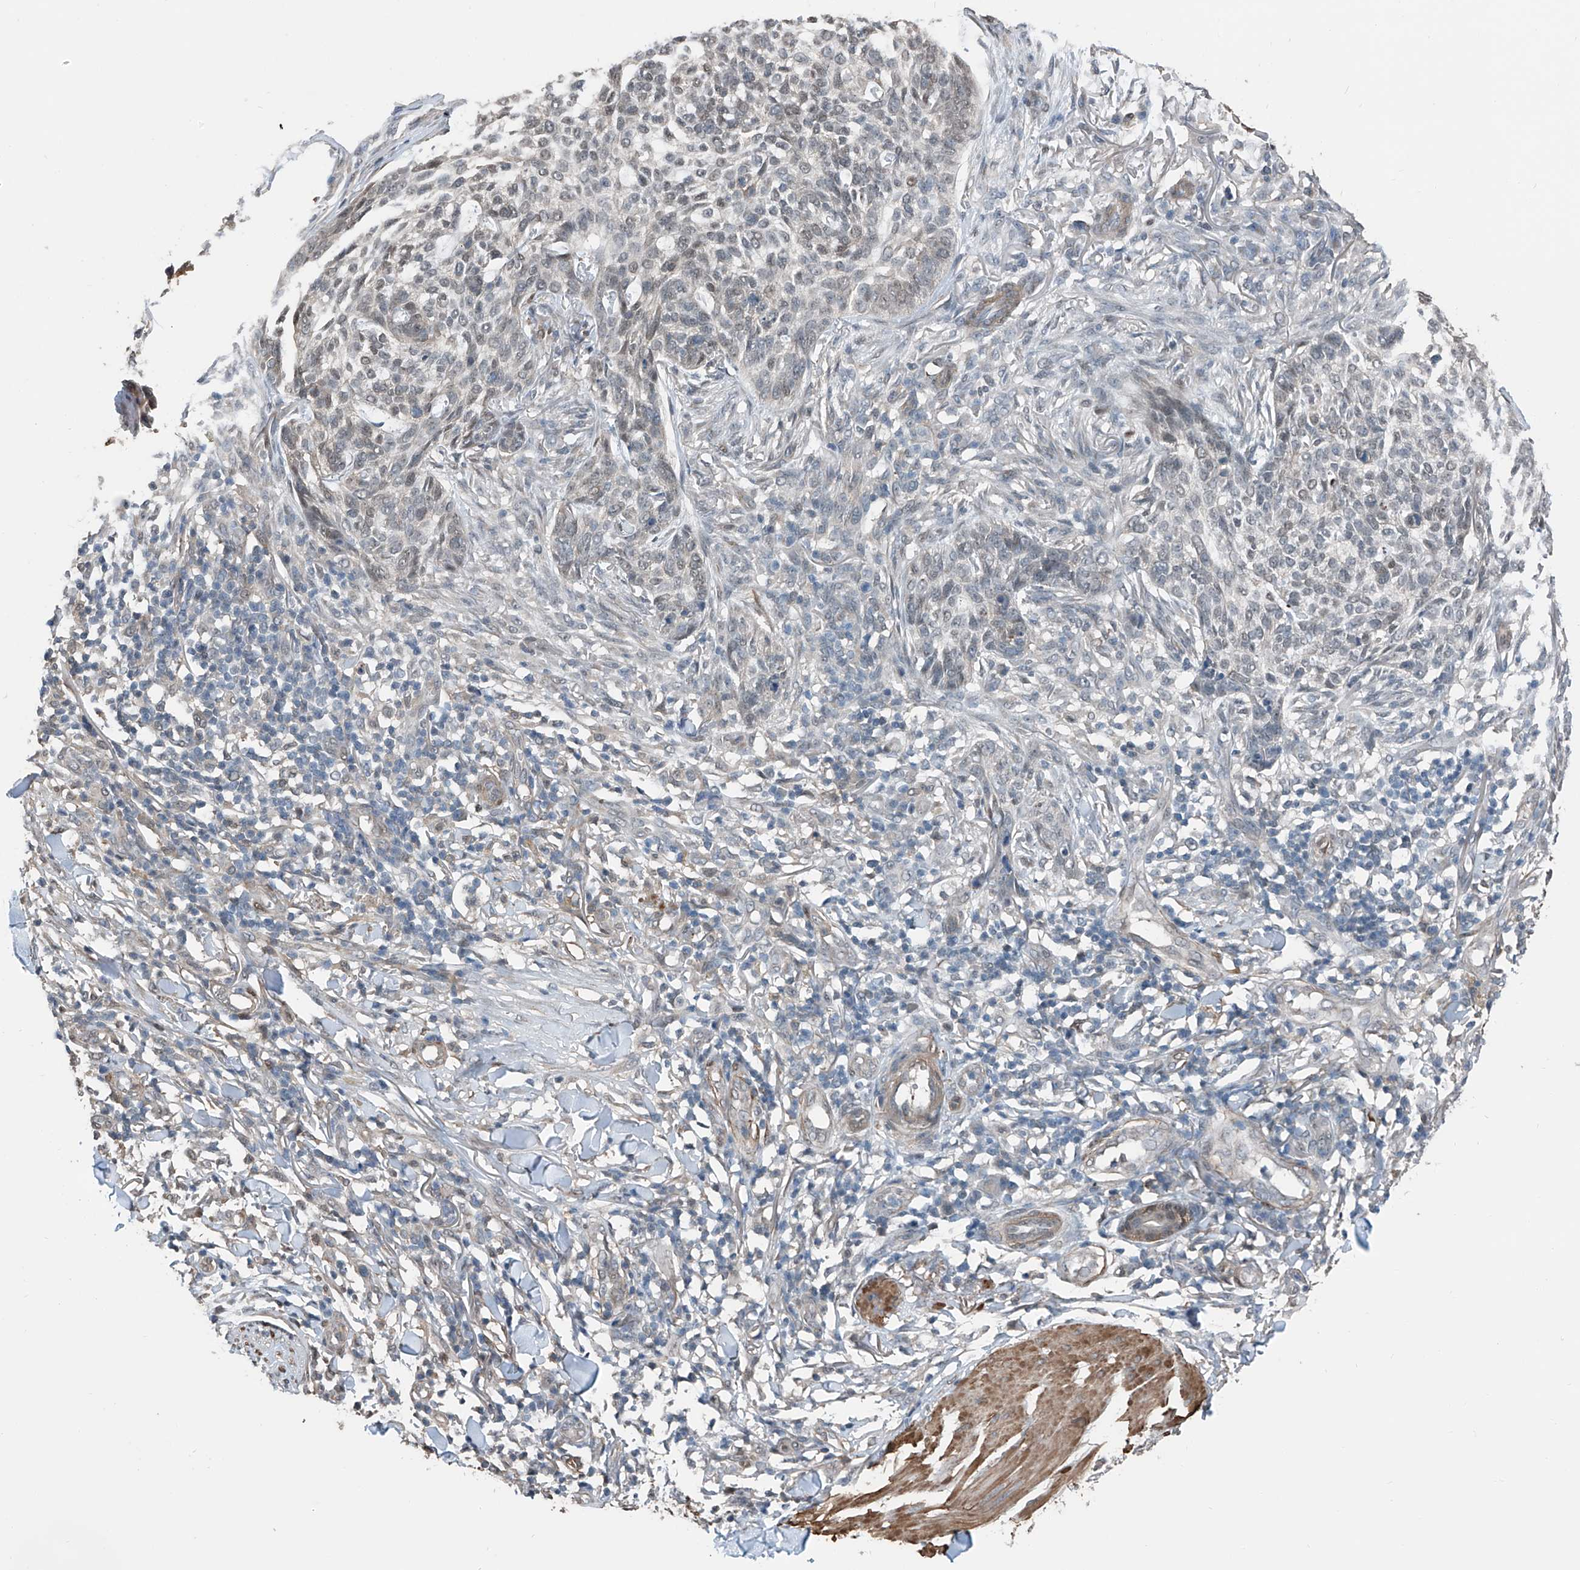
{"staining": {"intensity": "moderate", "quantity": "<25%", "location": "nuclear"}, "tissue": "skin cancer", "cell_type": "Tumor cells", "image_type": "cancer", "snomed": [{"axis": "morphology", "description": "Basal cell carcinoma"}, {"axis": "topography", "description": "Skin"}], "caption": "Protein staining demonstrates moderate nuclear staining in about <25% of tumor cells in skin cancer.", "gene": "HSPA6", "patient": {"sex": "female", "age": 64}}